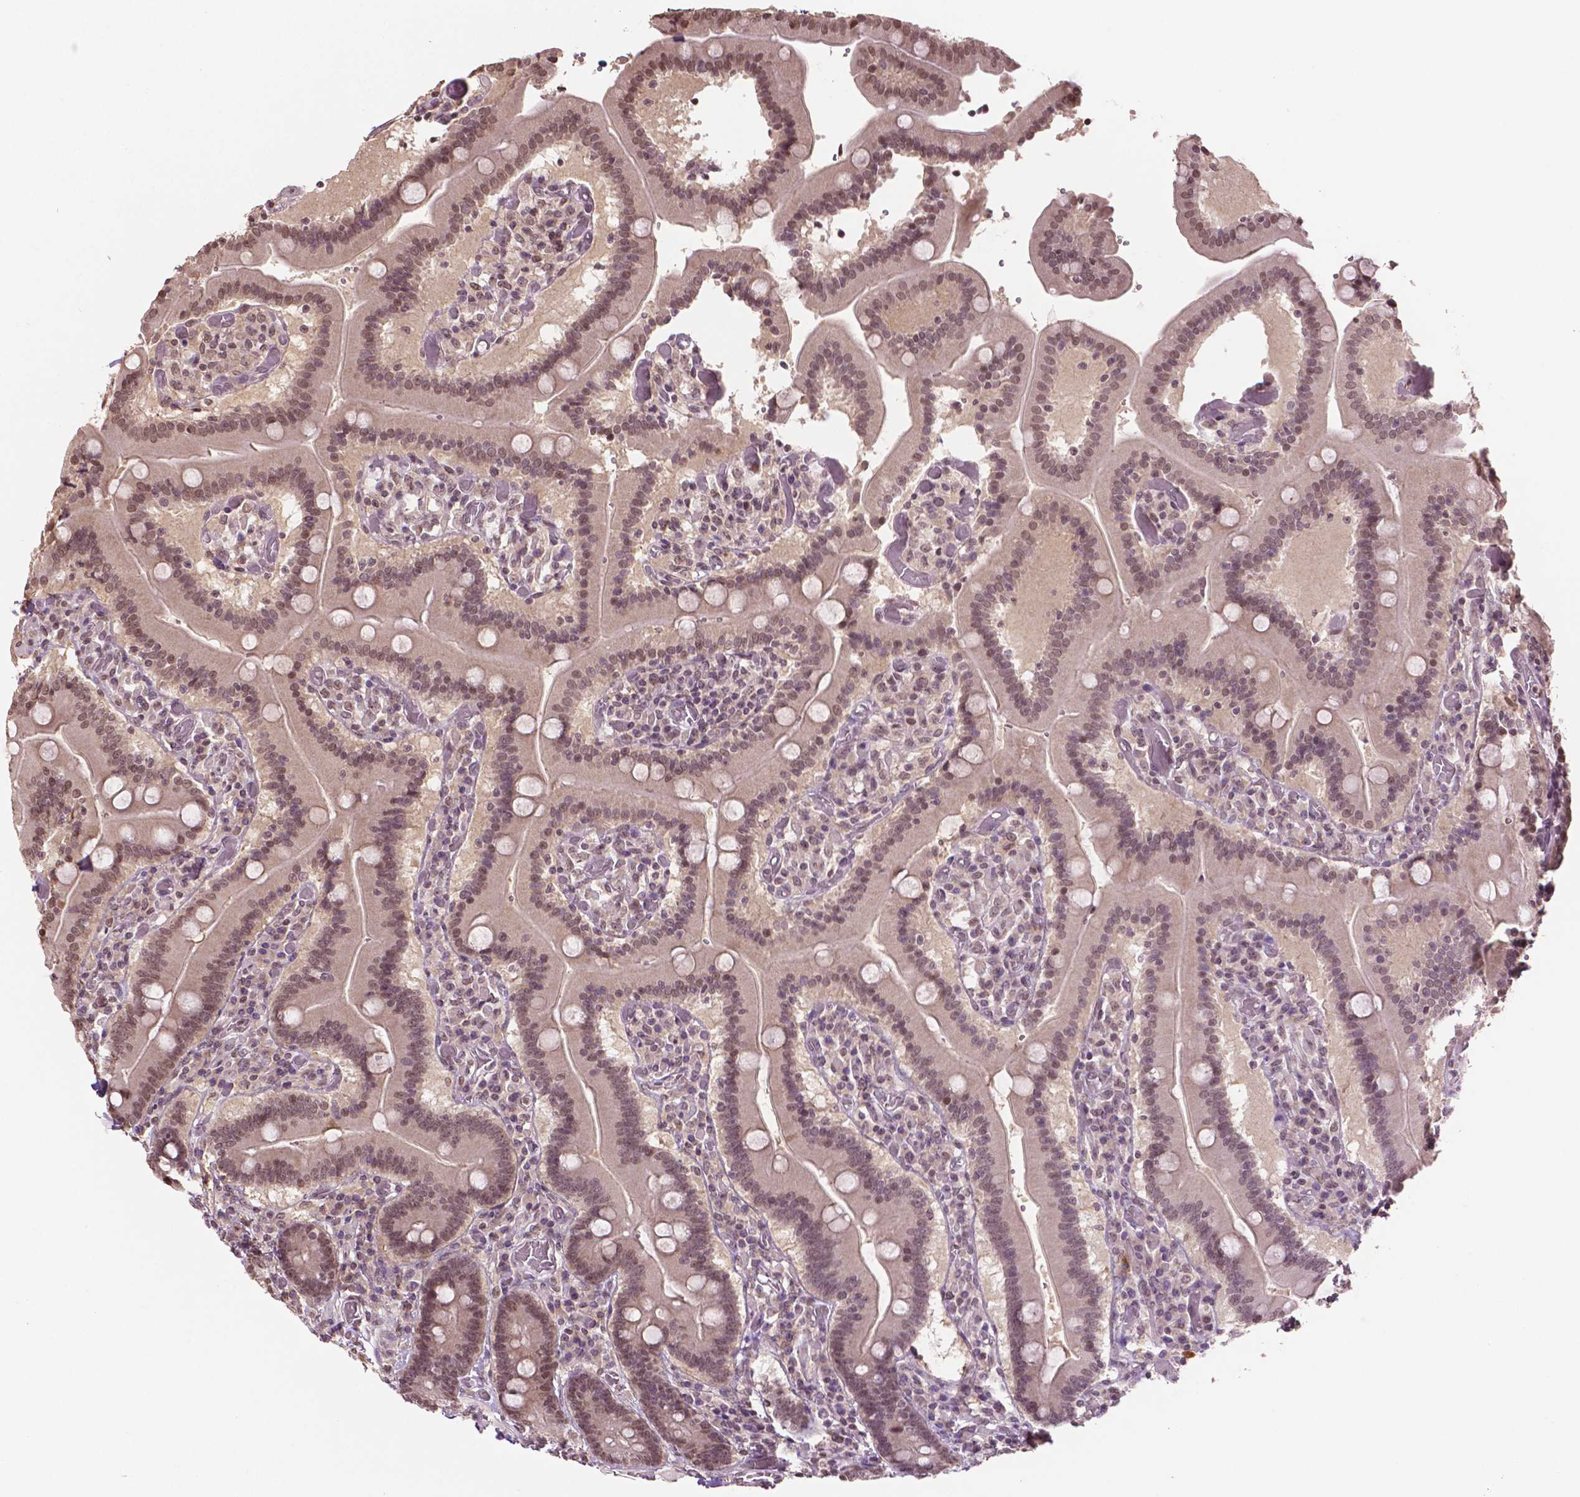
{"staining": {"intensity": "moderate", "quantity": ">75%", "location": "nuclear"}, "tissue": "duodenum", "cell_type": "Glandular cells", "image_type": "normal", "snomed": [{"axis": "morphology", "description": "Normal tissue, NOS"}, {"axis": "topography", "description": "Duodenum"}], "caption": "High-magnification brightfield microscopy of unremarkable duodenum stained with DAB (3,3'-diaminobenzidine) (brown) and counterstained with hematoxylin (blue). glandular cells exhibit moderate nuclear positivity is identified in about>75% of cells.", "gene": "DEK", "patient": {"sex": "female", "age": 62}}